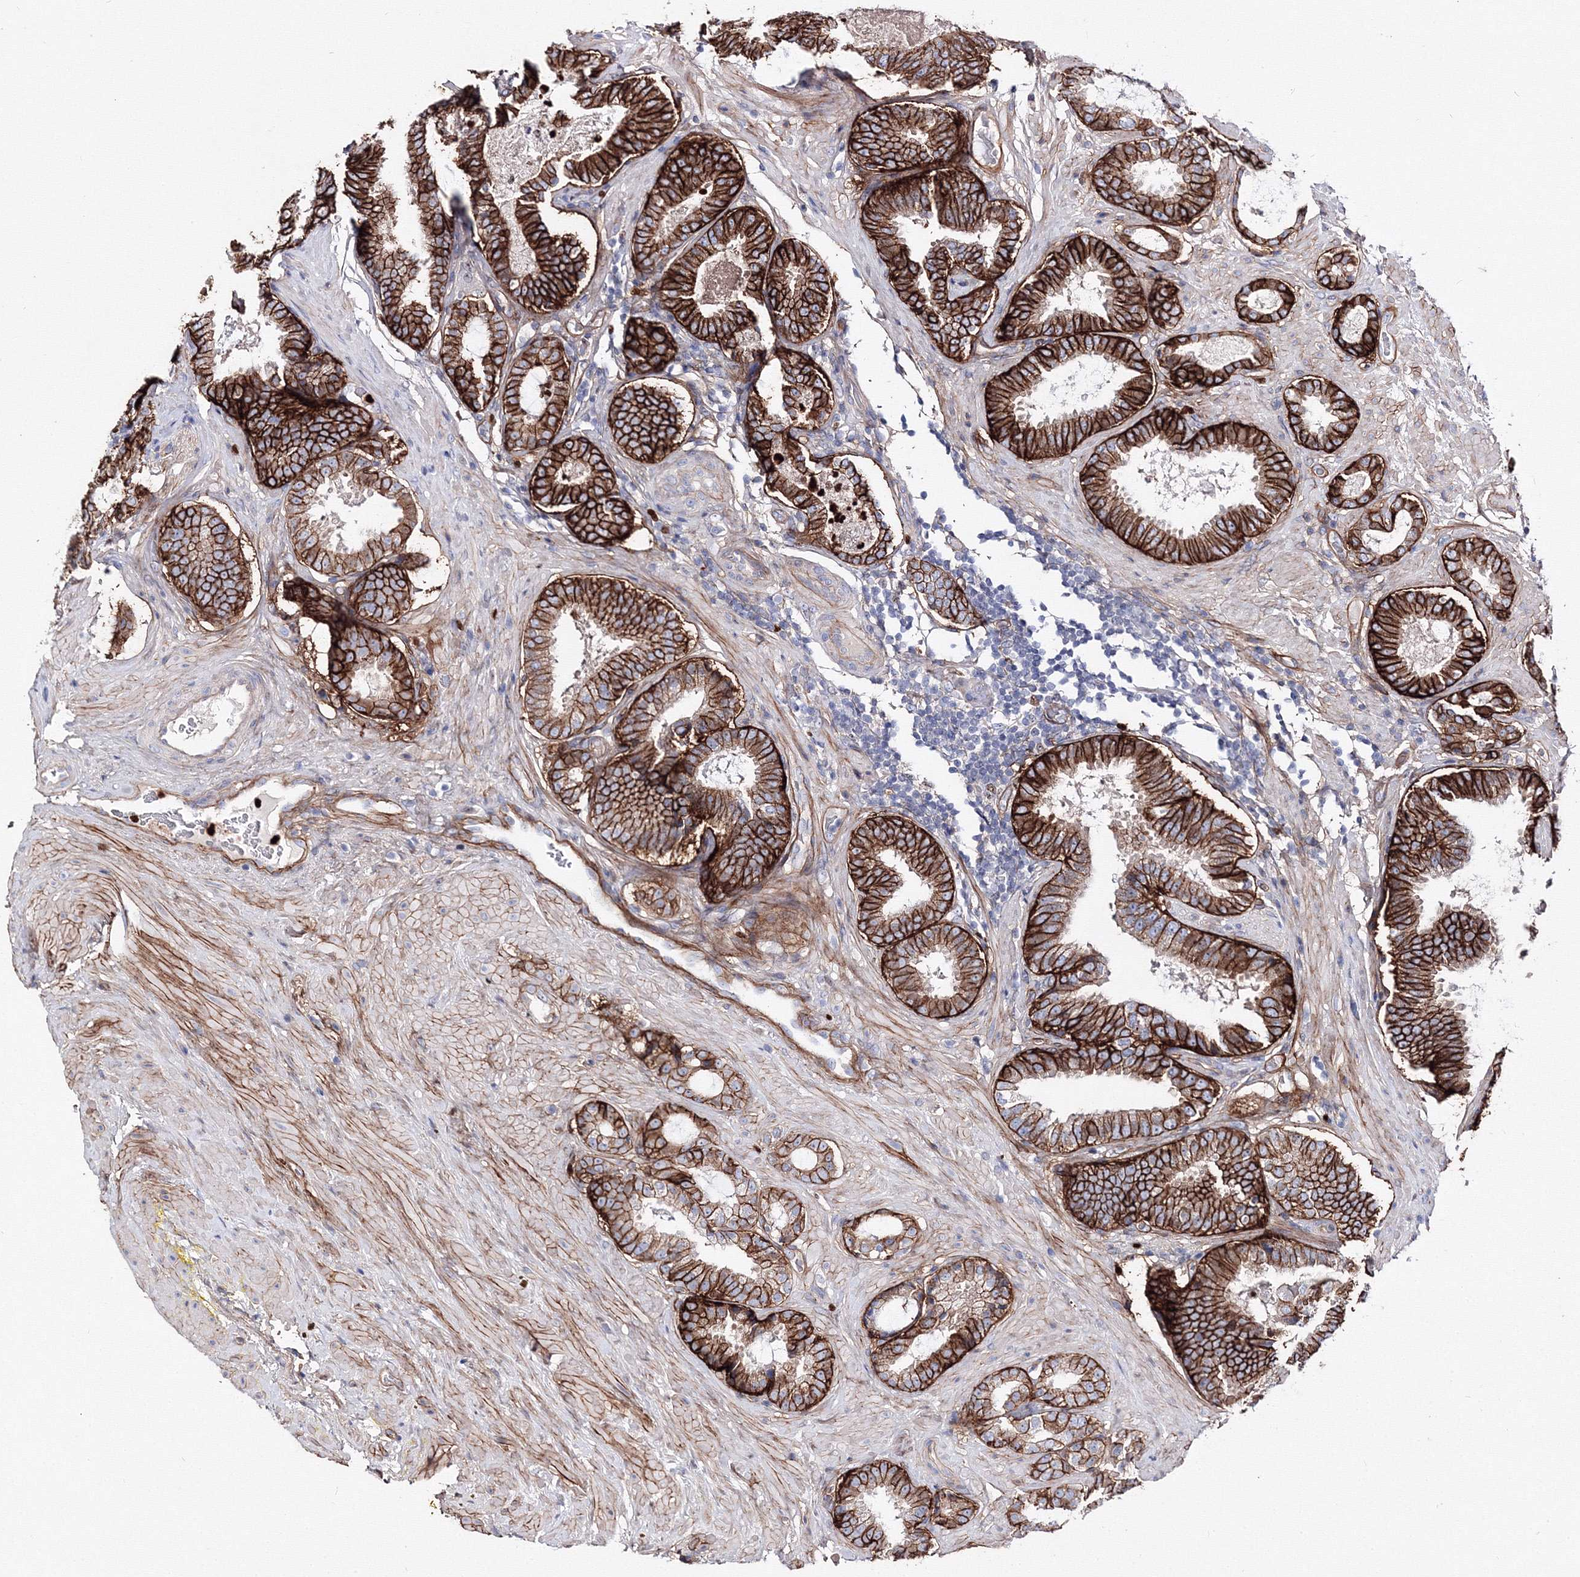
{"staining": {"intensity": "strong", "quantity": ">75%", "location": "cytoplasmic/membranous"}, "tissue": "prostate cancer", "cell_type": "Tumor cells", "image_type": "cancer", "snomed": [{"axis": "morphology", "description": "Adenocarcinoma, Low grade"}, {"axis": "topography", "description": "Prostate"}], "caption": "This histopathology image exhibits immunohistochemistry staining of human prostate cancer (low-grade adenocarcinoma), with high strong cytoplasmic/membranous staining in about >75% of tumor cells.", "gene": "C11orf52", "patient": {"sex": "male", "age": 71}}